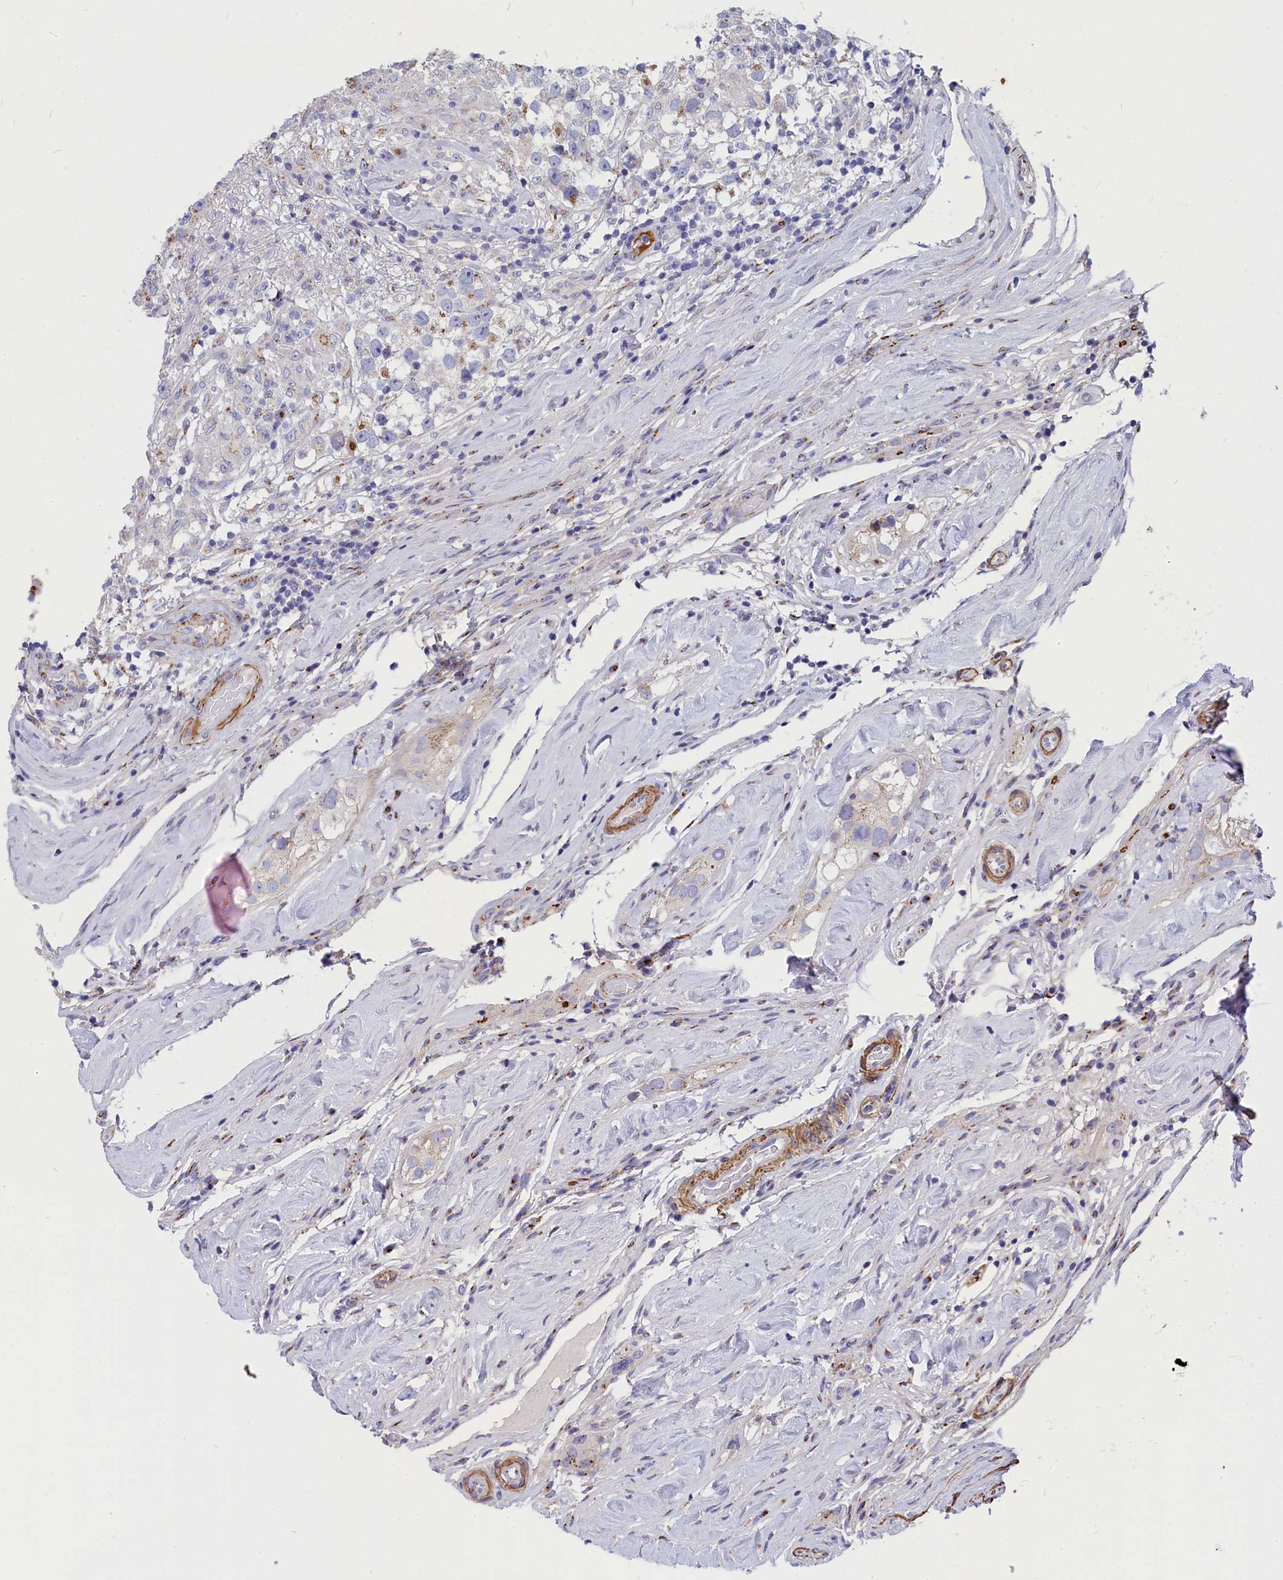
{"staining": {"intensity": "moderate", "quantity": "<25%", "location": "cytoplasmic/membranous"}, "tissue": "testis cancer", "cell_type": "Tumor cells", "image_type": "cancer", "snomed": [{"axis": "morphology", "description": "Seminoma, NOS"}, {"axis": "topography", "description": "Testis"}], "caption": "Seminoma (testis) stained with IHC exhibits moderate cytoplasmic/membranous expression in approximately <25% of tumor cells.", "gene": "TUBGCP4", "patient": {"sex": "male", "age": 46}}